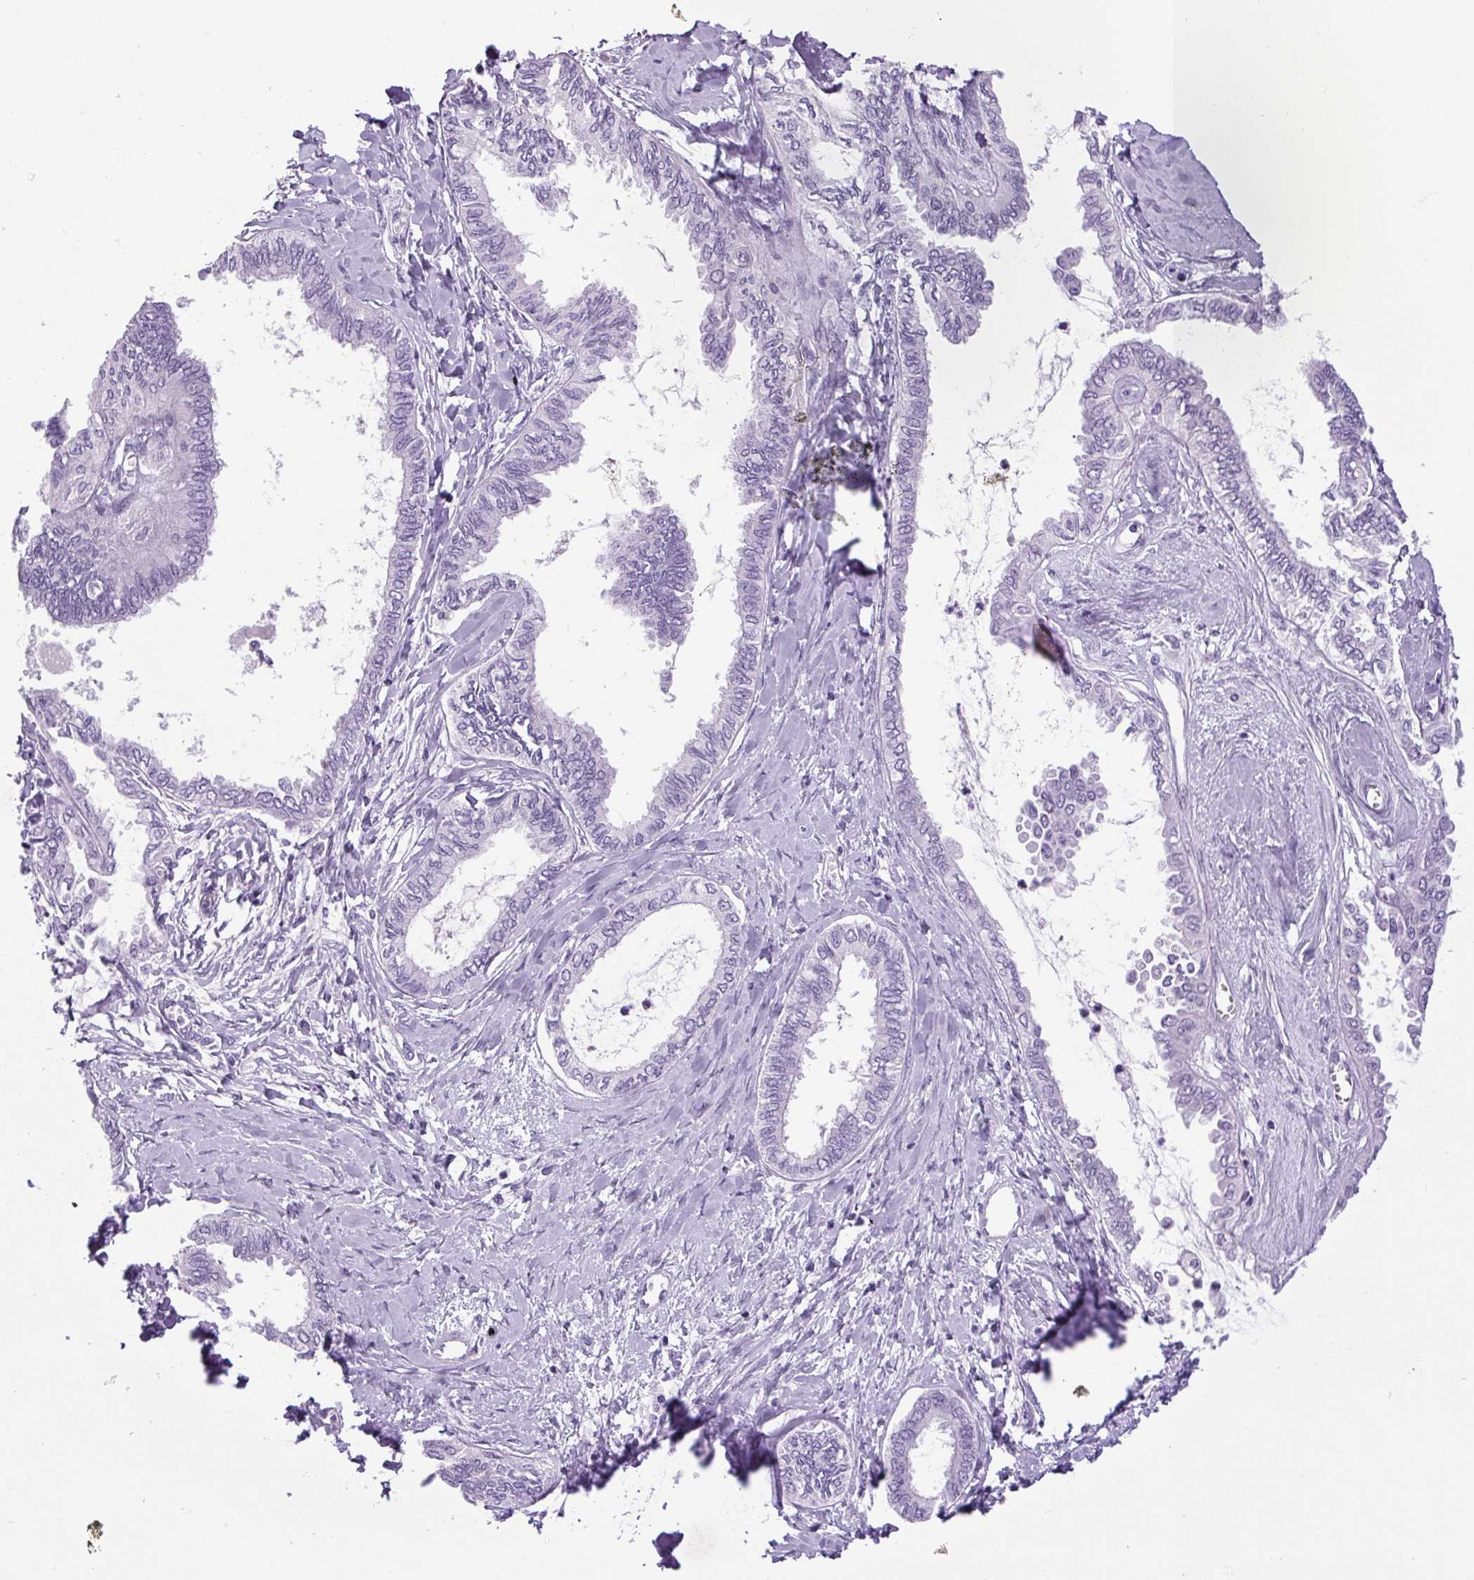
{"staining": {"intensity": "negative", "quantity": "none", "location": "none"}, "tissue": "ovarian cancer", "cell_type": "Tumor cells", "image_type": "cancer", "snomed": [{"axis": "morphology", "description": "Carcinoma, endometroid"}, {"axis": "topography", "description": "Ovary"}], "caption": "The micrograph demonstrates no significant staining in tumor cells of endometroid carcinoma (ovarian).", "gene": "CHGA", "patient": {"sex": "female", "age": 70}}